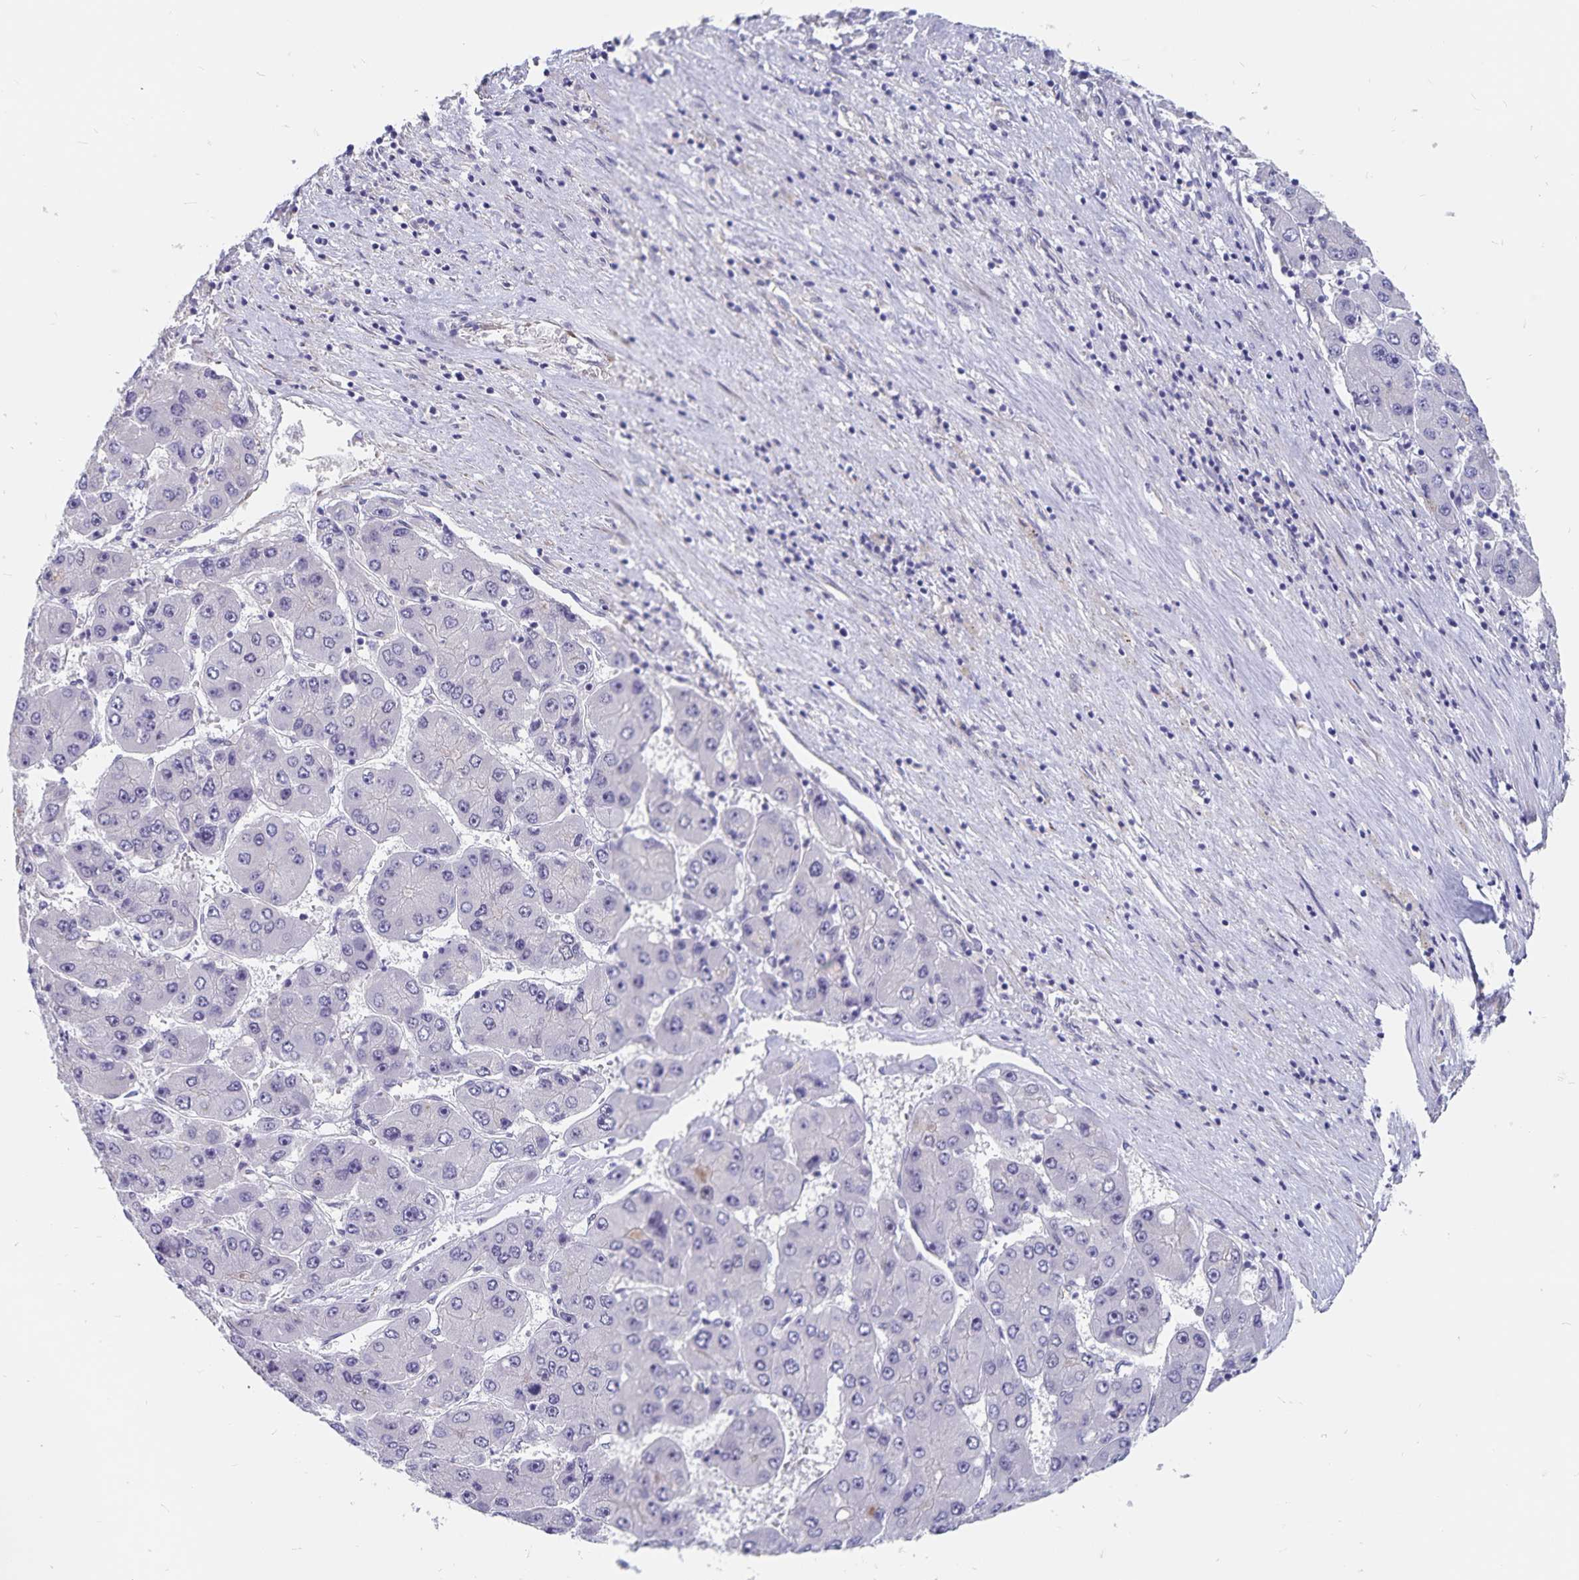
{"staining": {"intensity": "negative", "quantity": "none", "location": "none"}, "tissue": "liver cancer", "cell_type": "Tumor cells", "image_type": "cancer", "snomed": [{"axis": "morphology", "description": "Carcinoma, Hepatocellular, NOS"}, {"axis": "topography", "description": "Liver"}], "caption": "The image shows no significant expression in tumor cells of liver cancer (hepatocellular carcinoma). Brightfield microscopy of immunohistochemistry (IHC) stained with DAB (3,3'-diaminobenzidine) (brown) and hematoxylin (blue), captured at high magnification.", "gene": "BAG6", "patient": {"sex": "female", "age": 61}}